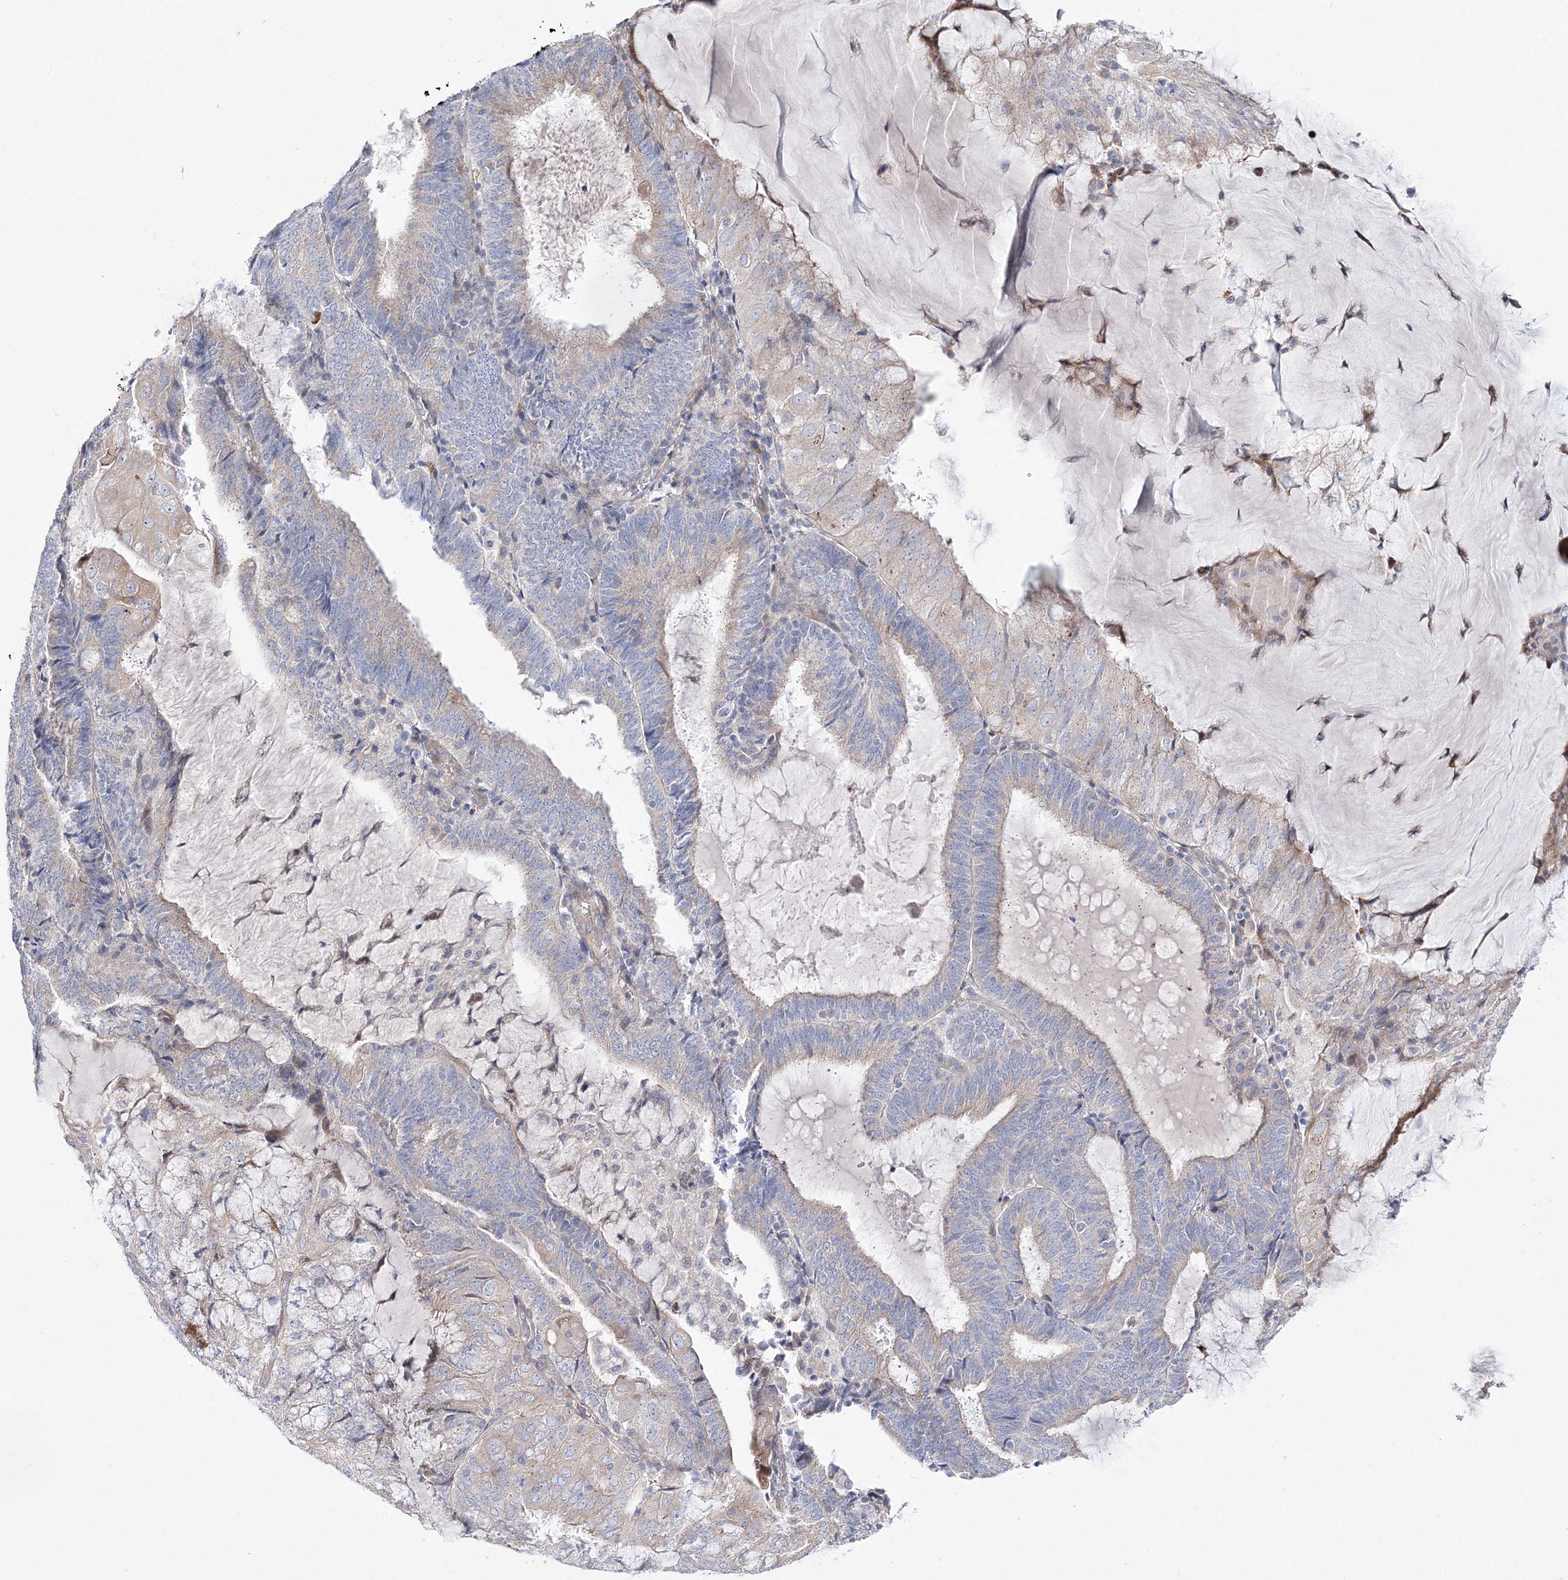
{"staining": {"intensity": "negative", "quantity": "none", "location": "none"}, "tissue": "endometrial cancer", "cell_type": "Tumor cells", "image_type": "cancer", "snomed": [{"axis": "morphology", "description": "Adenocarcinoma, NOS"}, {"axis": "topography", "description": "Endometrium"}], "caption": "Tumor cells show no significant positivity in adenocarcinoma (endometrial).", "gene": "ARHGAP32", "patient": {"sex": "female", "age": 81}}